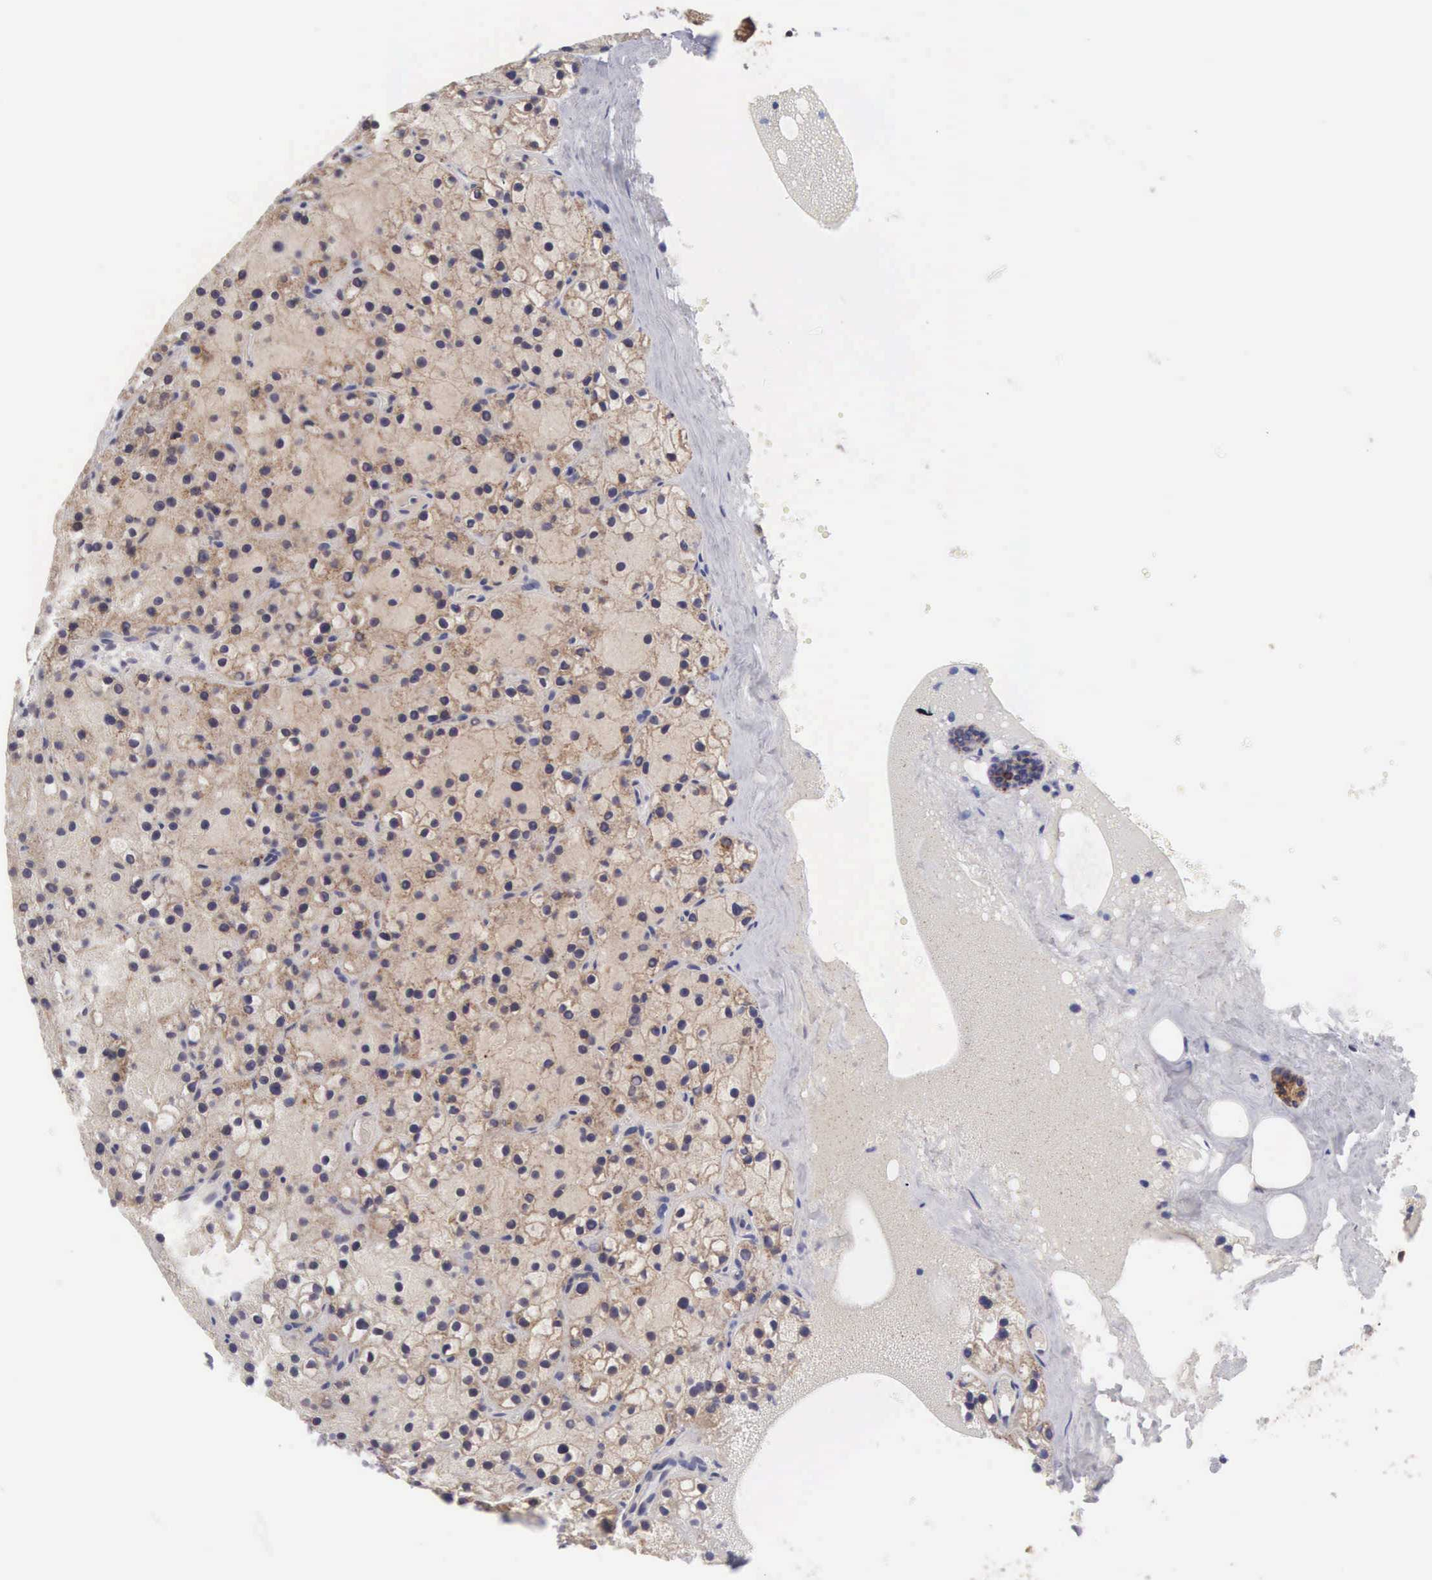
{"staining": {"intensity": "strong", "quantity": ">75%", "location": "cytoplasmic/membranous"}, "tissue": "parathyroid gland", "cell_type": "Glandular cells", "image_type": "normal", "snomed": [{"axis": "morphology", "description": "Normal tissue, NOS"}, {"axis": "topography", "description": "Parathyroid gland"}], "caption": "This histopathology image reveals benign parathyroid gland stained with immunohistochemistry (IHC) to label a protein in brown. The cytoplasmic/membranous of glandular cells show strong positivity for the protein. Nuclei are counter-stained blue.", "gene": "DHRS1", "patient": {"sex": "female", "age": 71}}